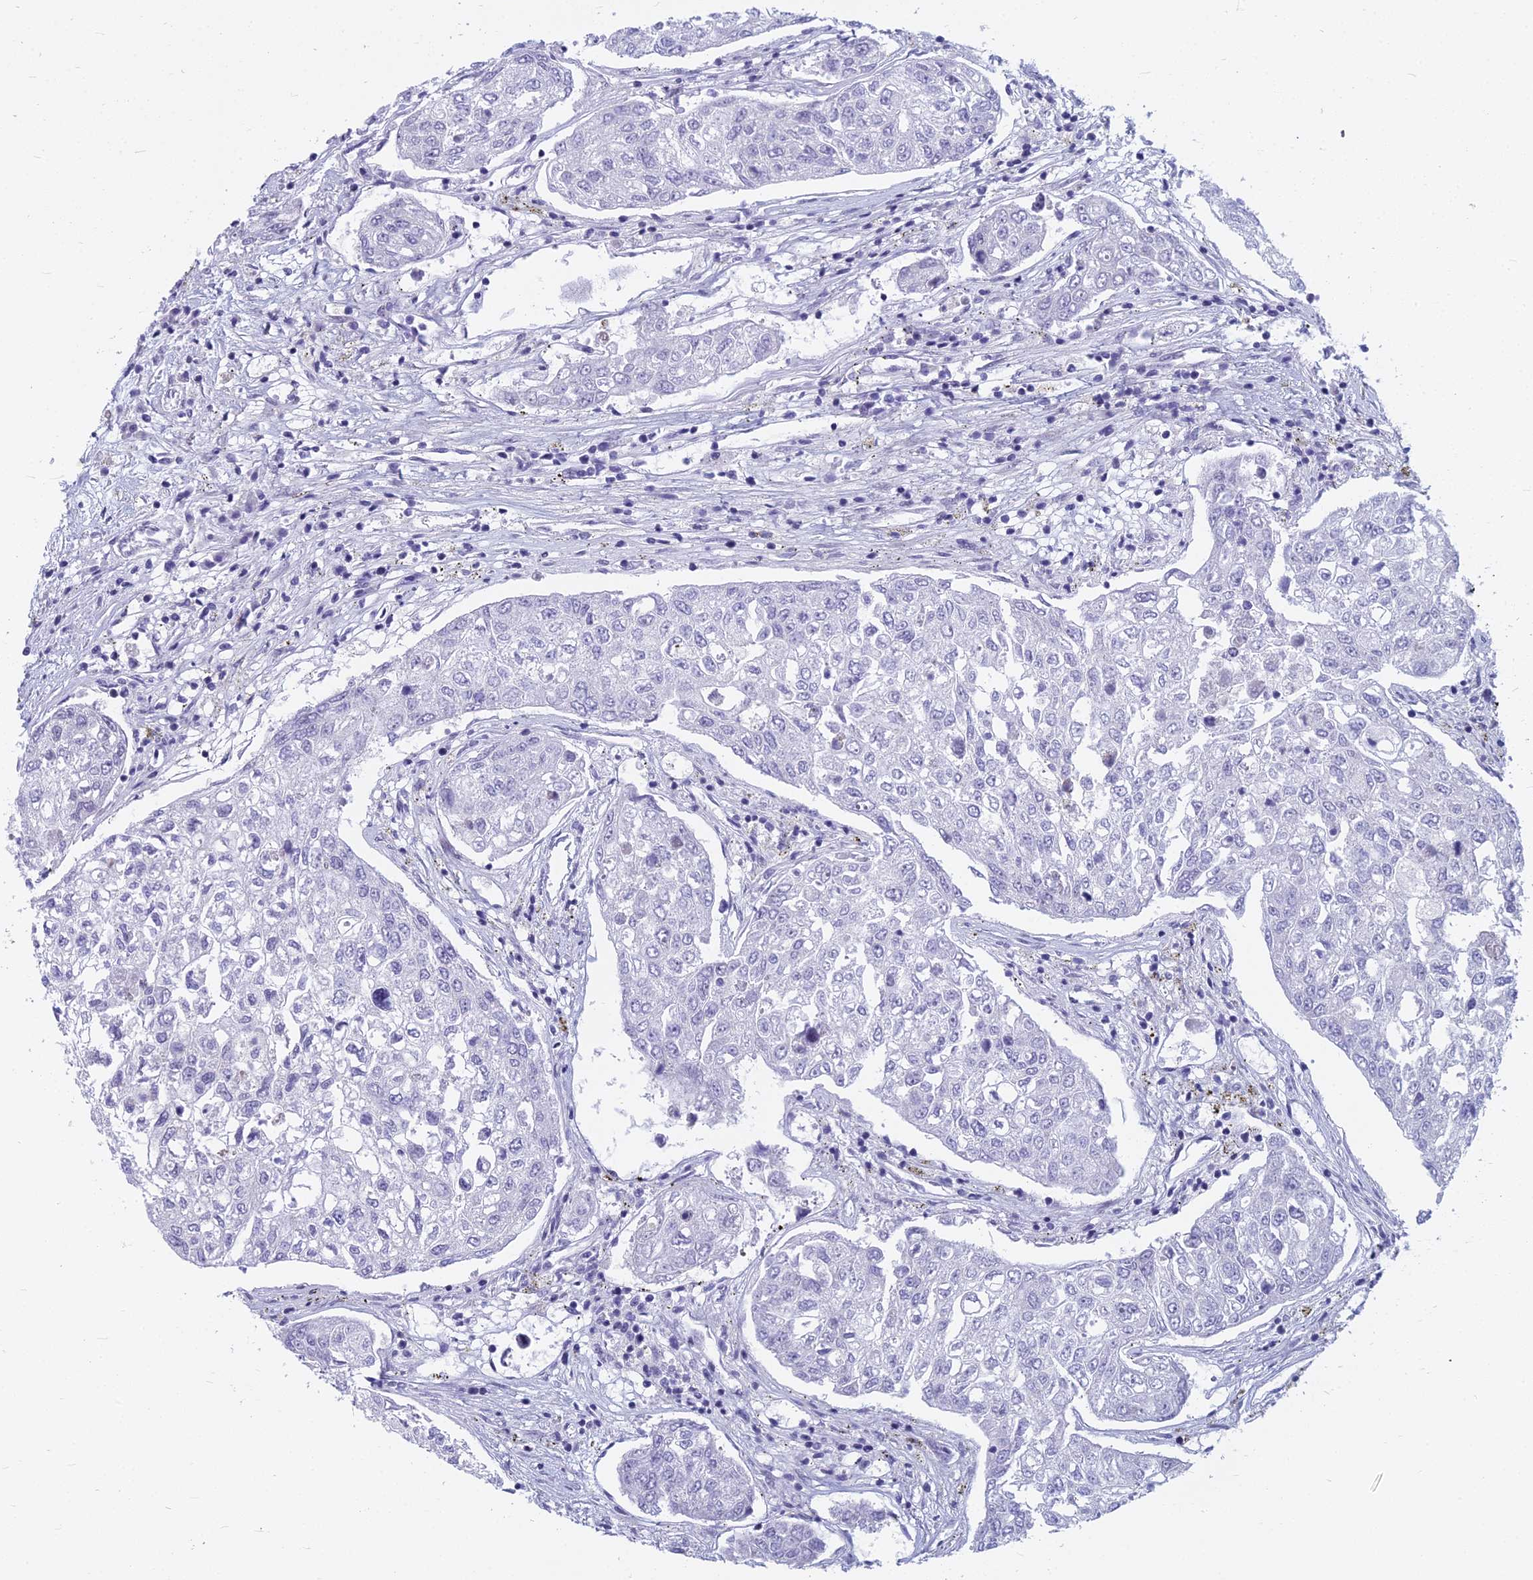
{"staining": {"intensity": "negative", "quantity": "none", "location": "none"}, "tissue": "urothelial cancer", "cell_type": "Tumor cells", "image_type": "cancer", "snomed": [{"axis": "morphology", "description": "Urothelial carcinoma, High grade"}, {"axis": "topography", "description": "Lymph node"}, {"axis": "topography", "description": "Urinary bladder"}], "caption": "Tumor cells are negative for brown protein staining in urothelial cancer.", "gene": "MYBPC2", "patient": {"sex": "male", "age": 51}}